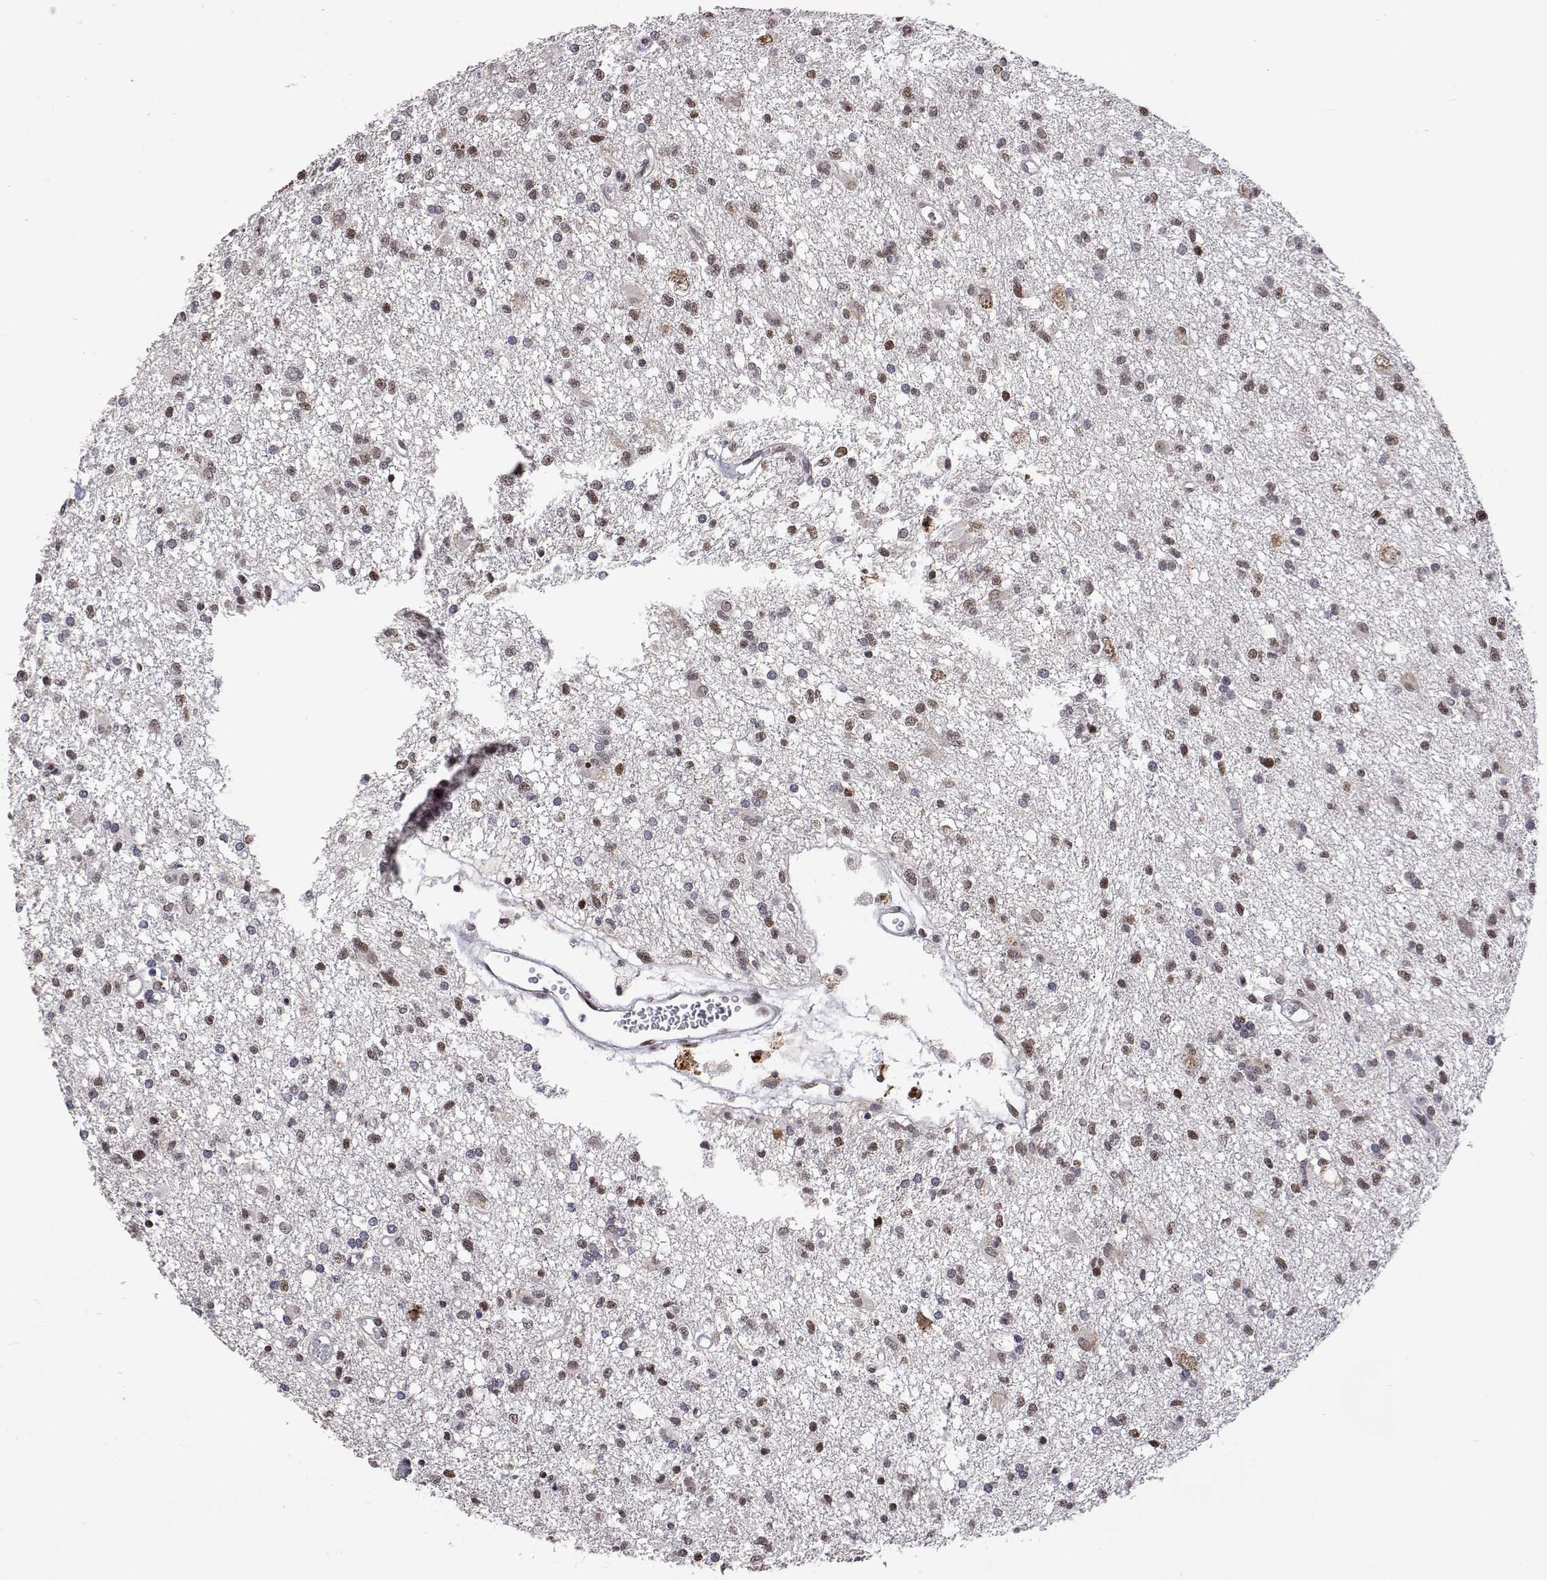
{"staining": {"intensity": "weak", "quantity": "25%-75%", "location": "nuclear"}, "tissue": "glioma", "cell_type": "Tumor cells", "image_type": "cancer", "snomed": [{"axis": "morphology", "description": "Glioma, malignant, Low grade"}, {"axis": "topography", "description": "Brain"}], "caption": "A high-resolution image shows IHC staining of malignant glioma (low-grade), which demonstrates weak nuclear staining in about 25%-75% of tumor cells. (DAB IHC with brightfield microscopy, high magnification).", "gene": "HNRNPA0", "patient": {"sex": "male", "age": 64}}